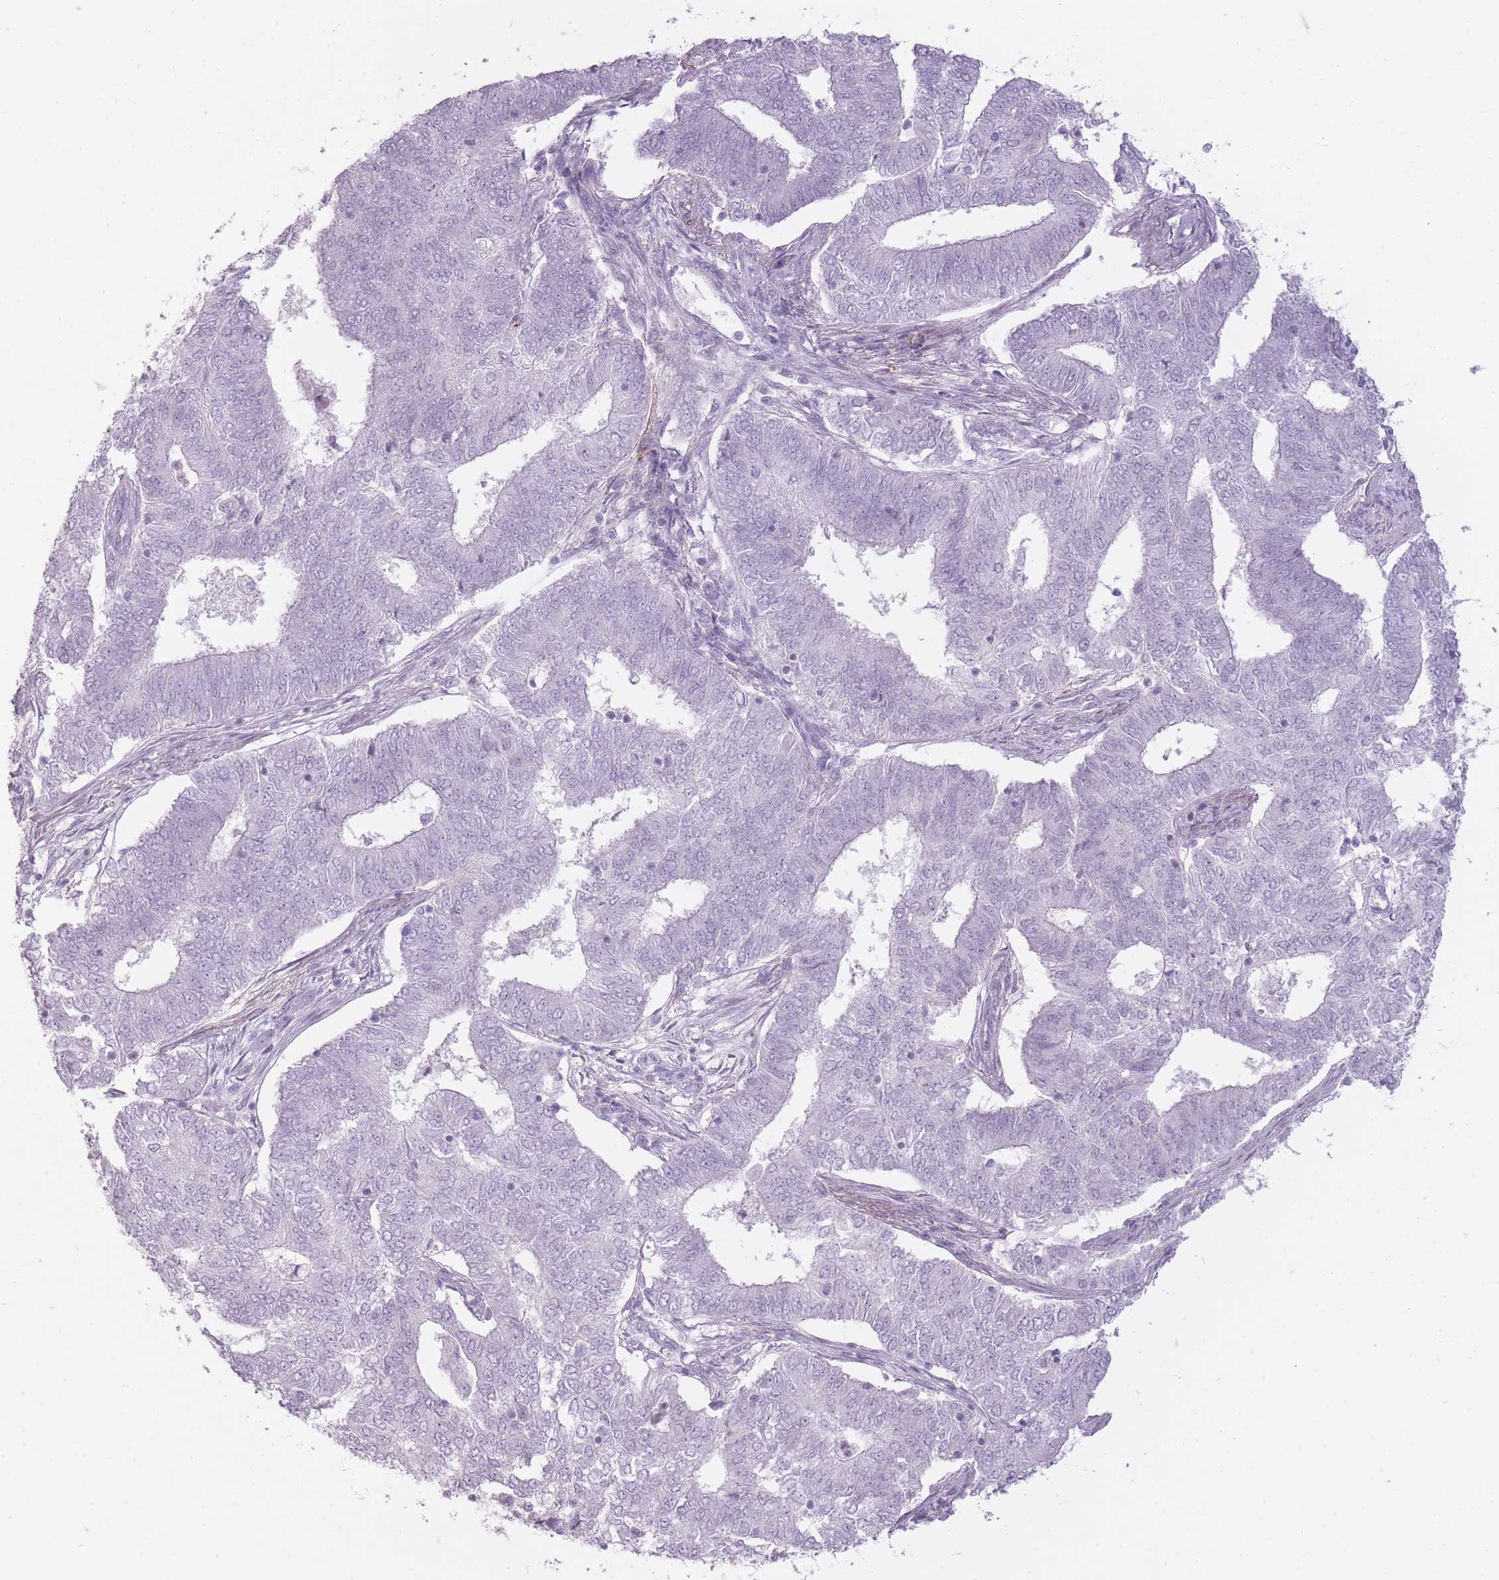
{"staining": {"intensity": "negative", "quantity": "none", "location": "none"}, "tissue": "endometrial cancer", "cell_type": "Tumor cells", "image_type": "cancer", "snomed": [{"axis": "morphology", "description": "Adenocarcinoma, NOS"}, {"axis": "topography", "description": "Endometrium"}], "caption": "The IHC histopathology image has no significant positivity in tumor cells of adenocarcinoma (endometrial) tissue. (Brightfield microscopy of DAB (3,3'-diaminobenzidine) immunohistochemistry at high magnification).", "gene": "RFX4", "patient": {"sex": "female", "age": 62}}